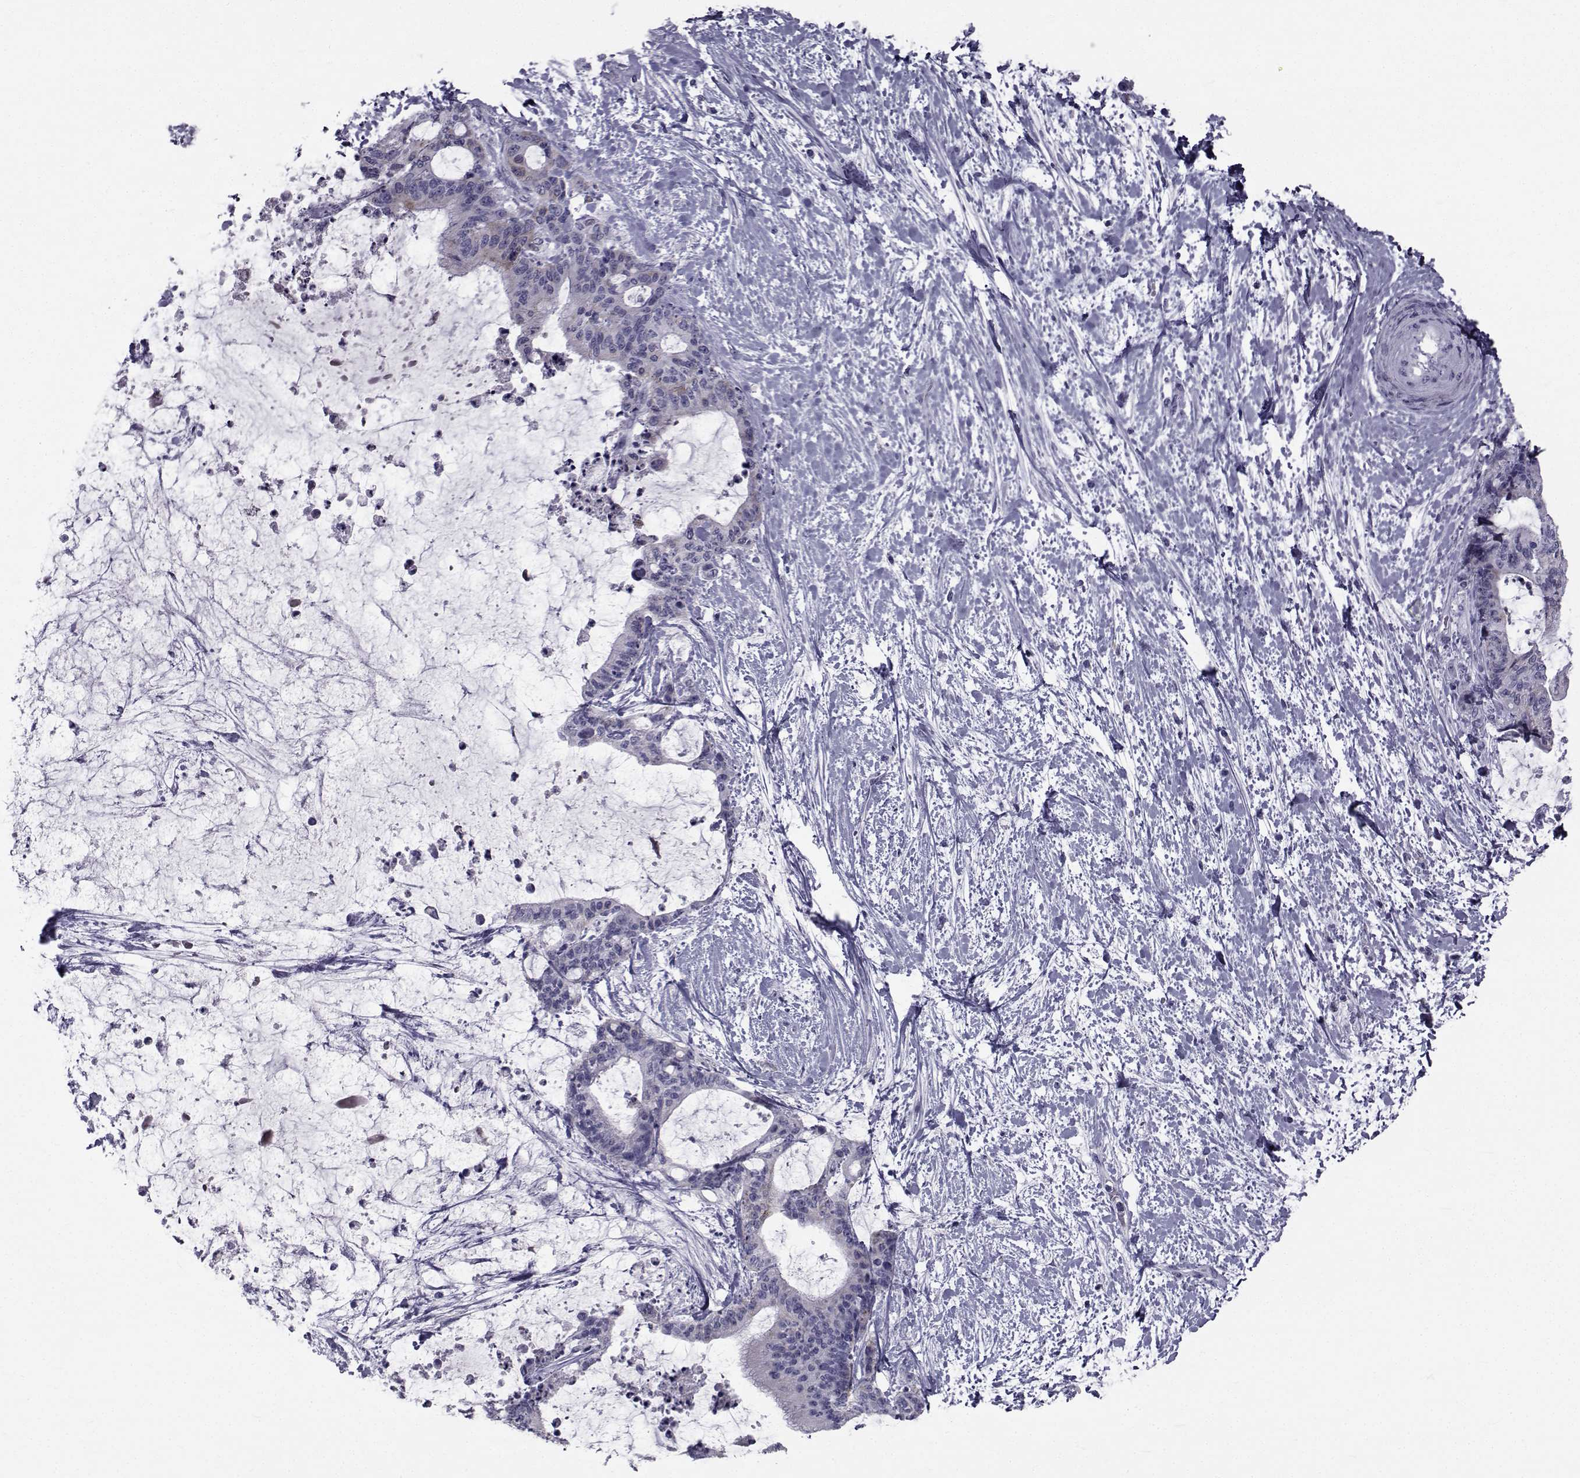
{"staining": {"intensity": "negative", "quantity": "none", "location": "none"}, "tissue": "liver cancer", "cell_type": "Tumor cells", "image_type": "cancer", "snomed": [{"axis": "morphology", "description": "Cholangiocarcinoma"}, {"axis": "topography", "description": "Liver"}], "caption": "Tumor cells are negative for protein expression in human liver cancer.", "gene": "FDXR", "patient": {"sex": "female", "age": 73}}